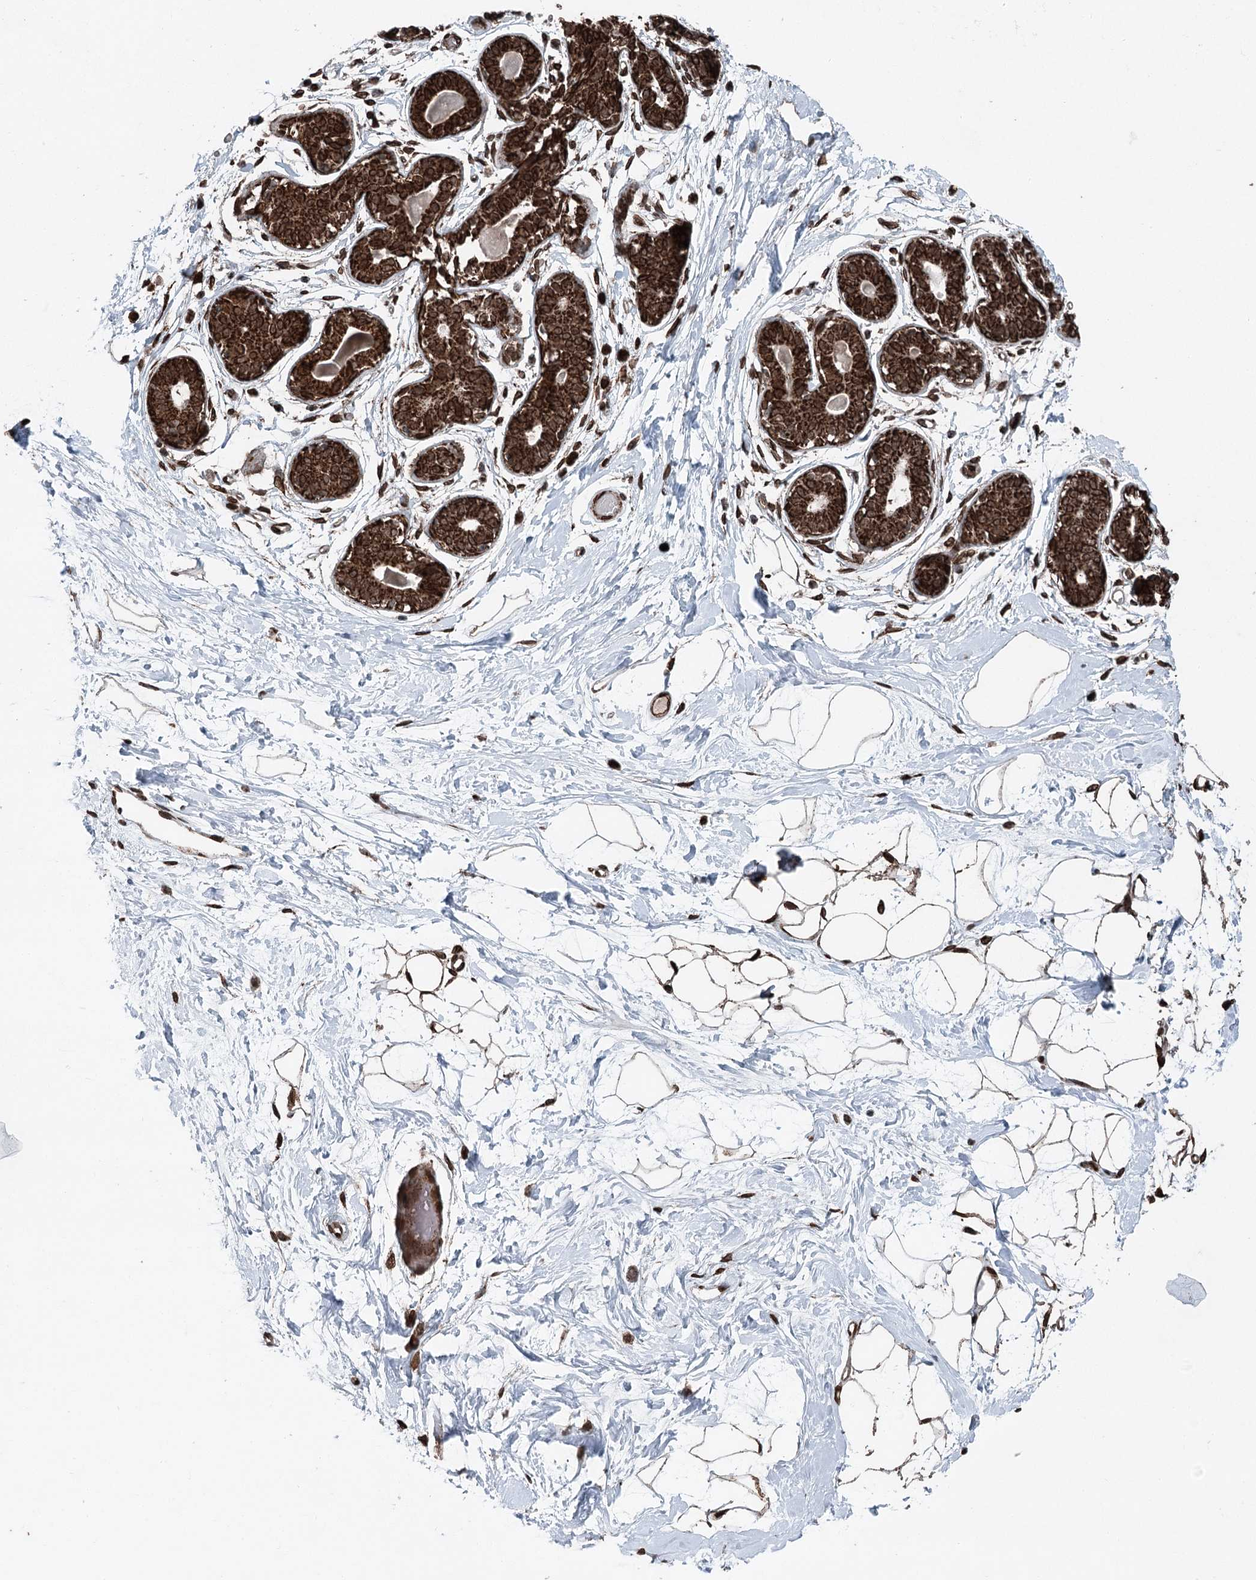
{"staining": {"intensity": "strong", "quantity": "25%-75%", "location": "cytoplasmic/membranous"}, "tissue": "breast", "cell_type": "Adipocytes", "image_type": "normal", "snomed": [{"axis": "morphology", "description": "Normal tissue, NOS"}, {"axis": "topography", "description": "Breast"}], "caption": "The histopathology image displays staining of normal breast, revealing strong cytoplasmic/membranous protein positivity (brown color) within adipocytes. The staining is performed using DAB brown chromogen to label protein expression. The nuclei are counter-stained blue using hematoxylin.", "gene": "BCKDHA", "patient": {"sex": "female", "age": 45}}